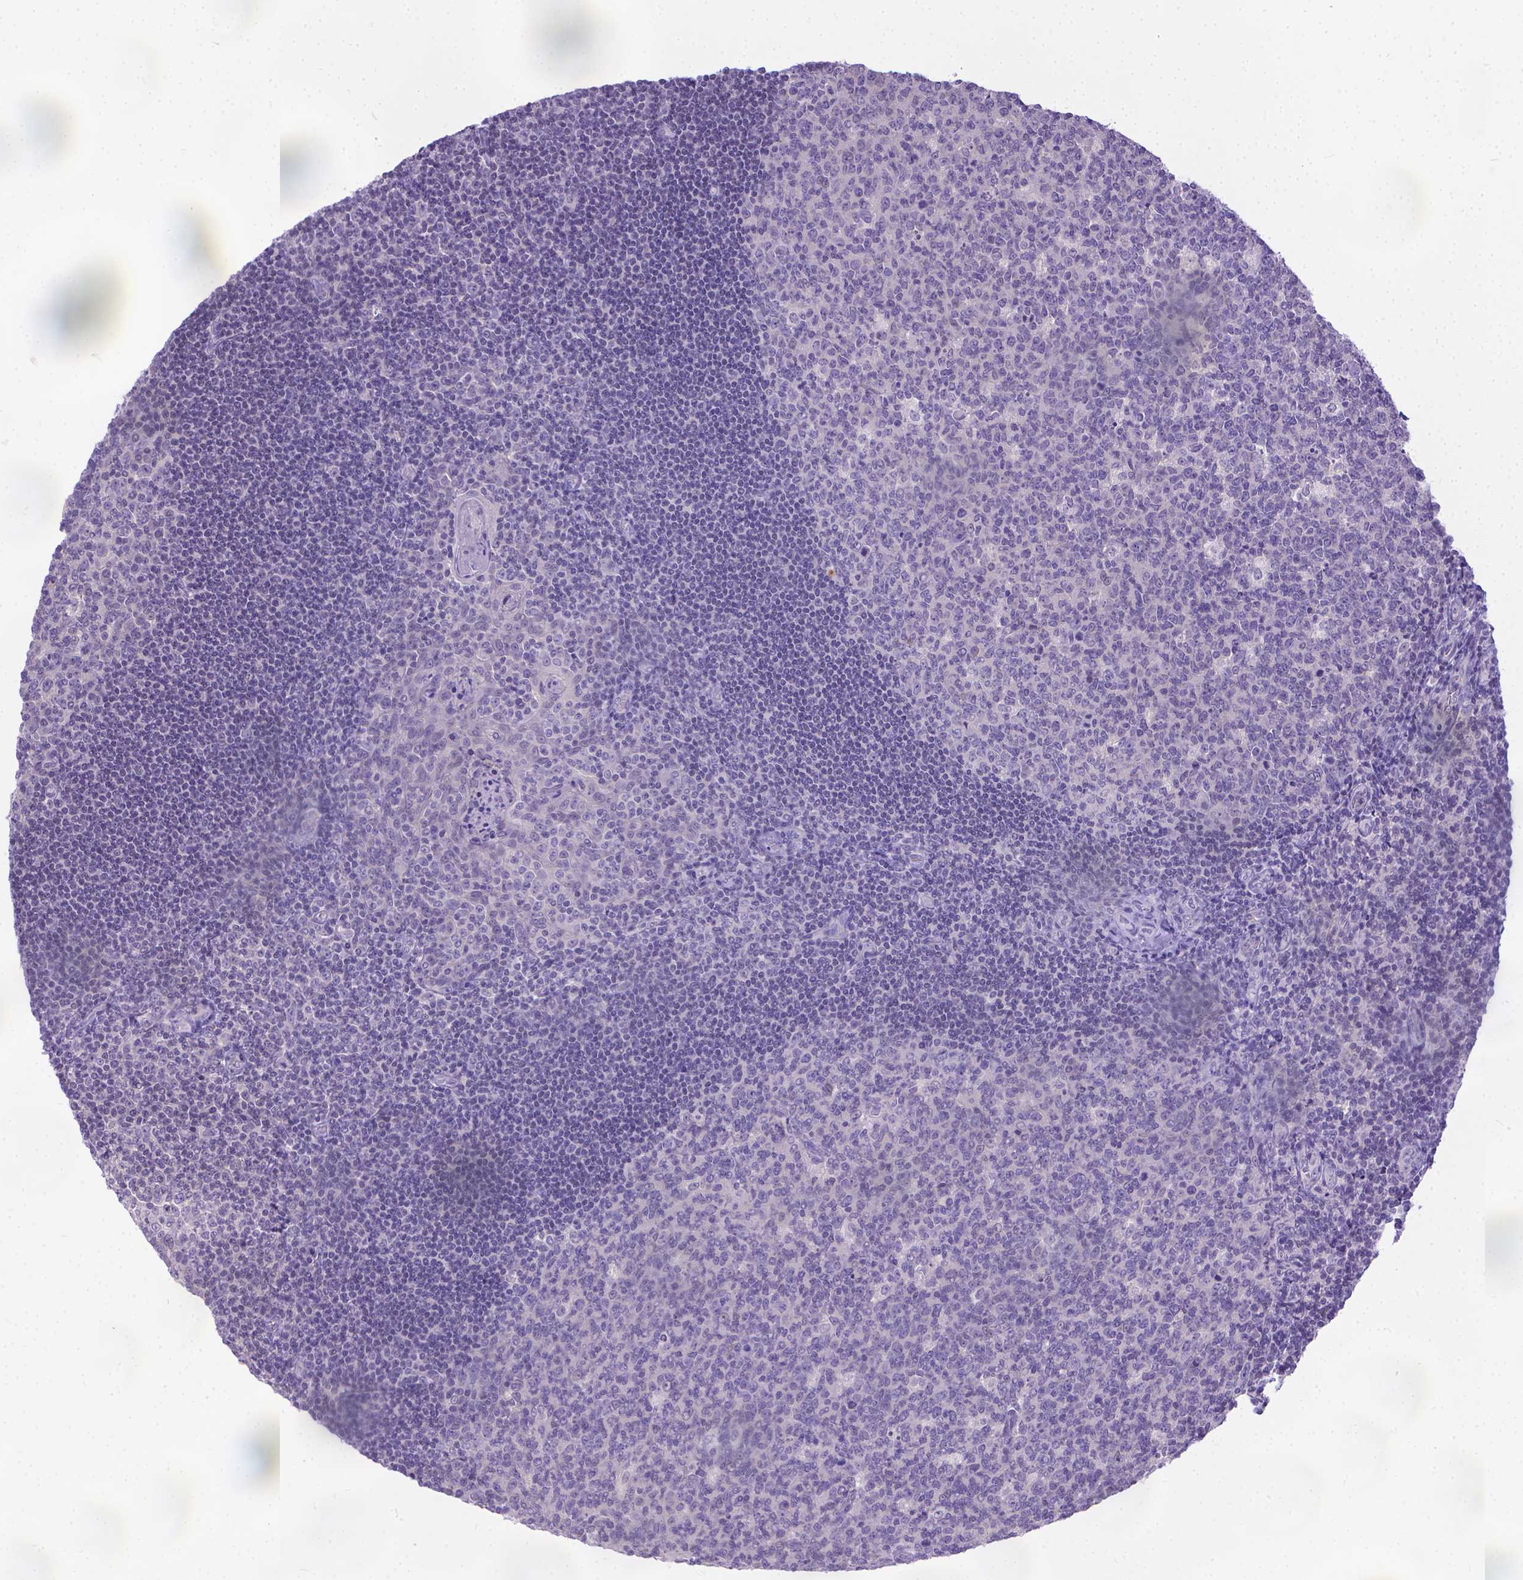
{"staining": {"intensity": "negative", "quantity": "none", "location": "none"}, "tissue": "tonsil", "cell_type": "Germinal center cells", "image_type": "normal", "snomed": [{"axis": "morphology", "description": "Normal tissue, NOS"}, {"axis": "morphology", "description": "Inflammation, NOS"}, {"axis": "topography", "description": "Tonsil"}], "caption": "Tonsil stained for a protein using immunohistochemistry exhibits no staining germinal center cells.", "gene": "TTLL6", "patient": {"sex": "female", "age": 31}}